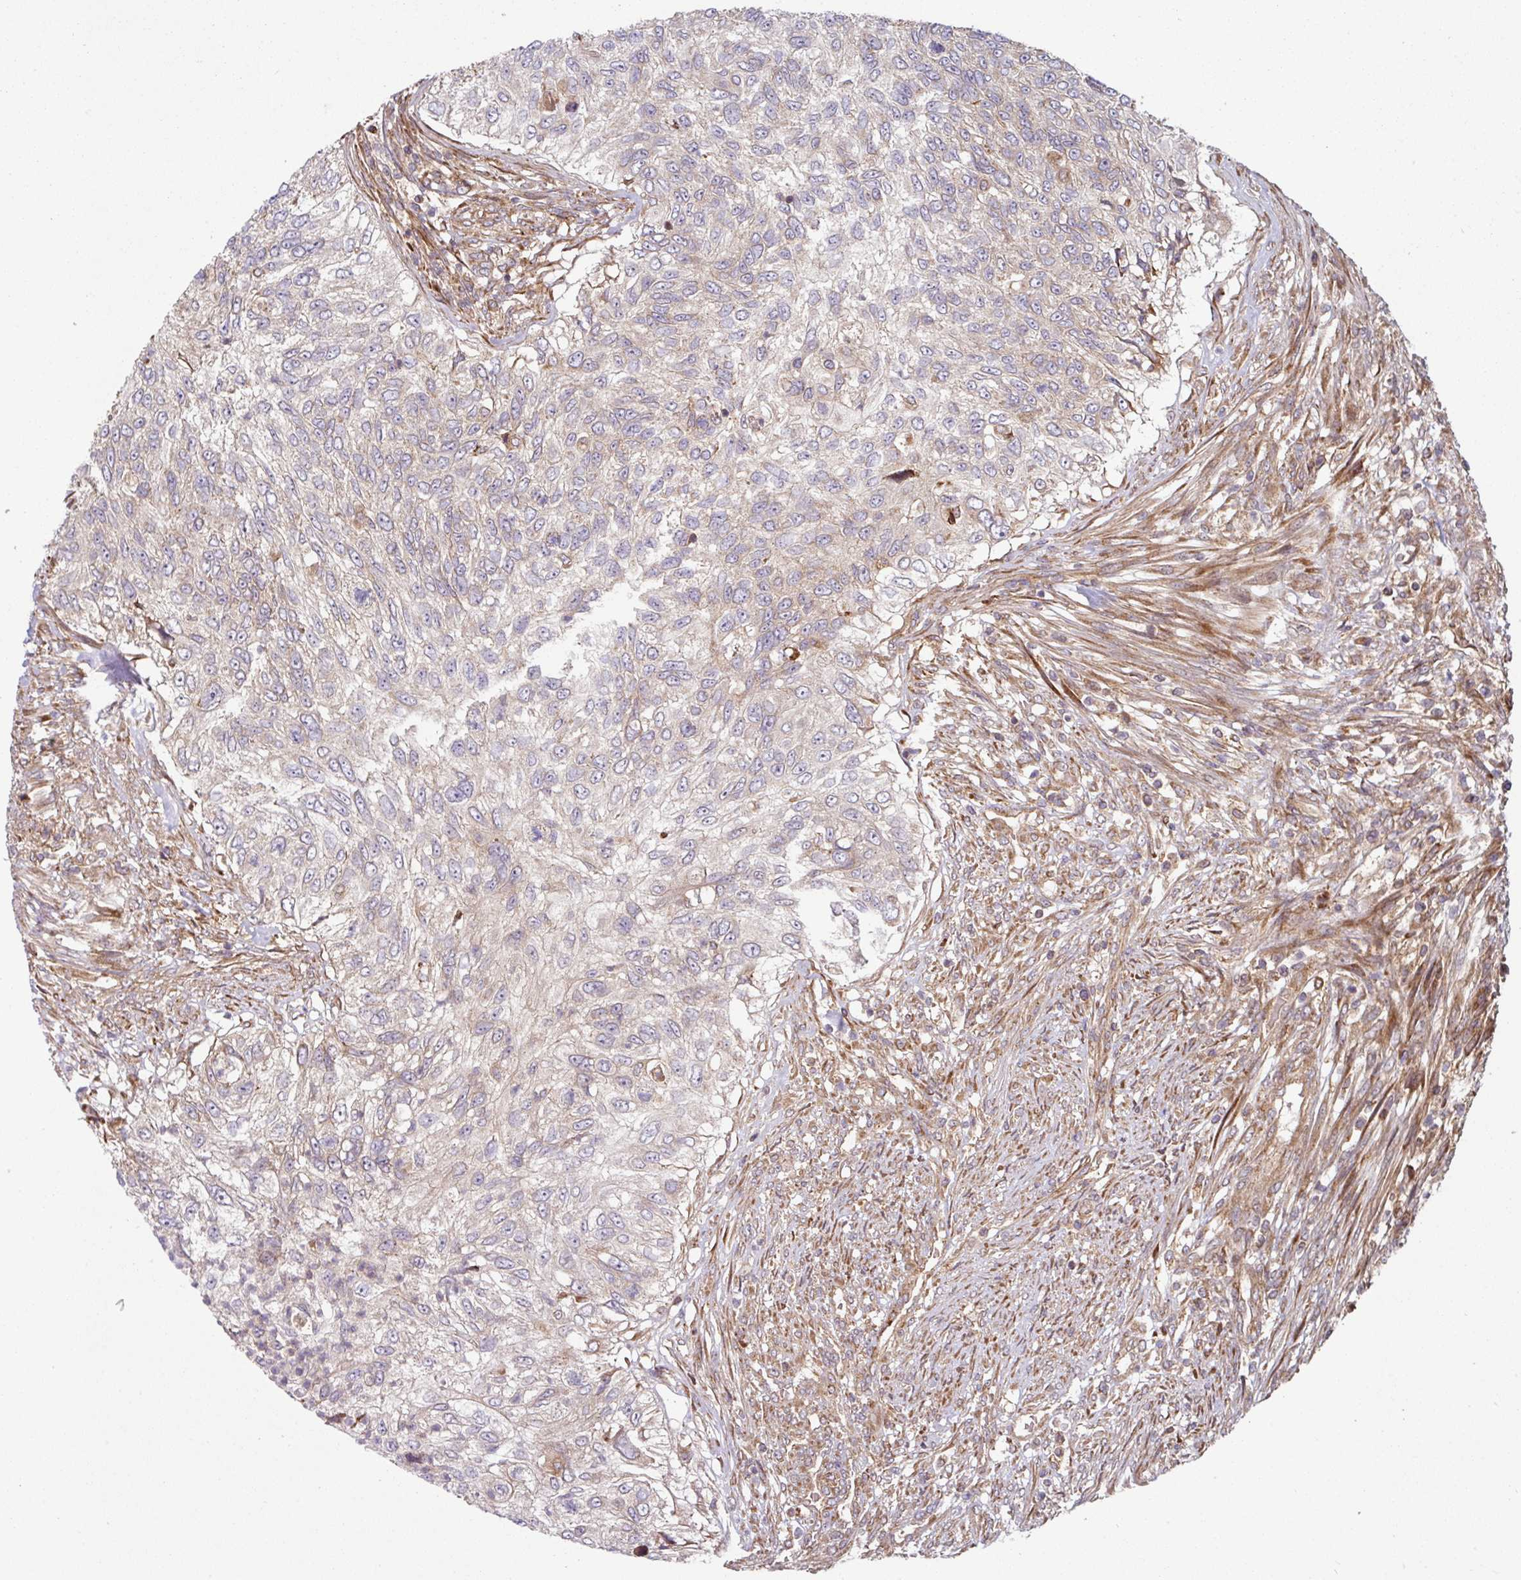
{"staining": {"intensity": "weak", "quantity": "<25%", "location": "cytoplasmic/membranous"}, "tissue": "urothelial cancer", "cell_type": "Tumor cells", "image_type": "cancer", "snomed": [{"axis": "morphology", "description": "Urothelial carcinoma, High grade"}, {"axis": "topography", "description": "Urinary bladder"}], "caption": "An immunohistochemistry image of urothelial cancer is shown. There is no staining in tumor cells of urothelial cancer.", "gene": "RAB5A", "patient": {"sex": "female", "age": 60}}